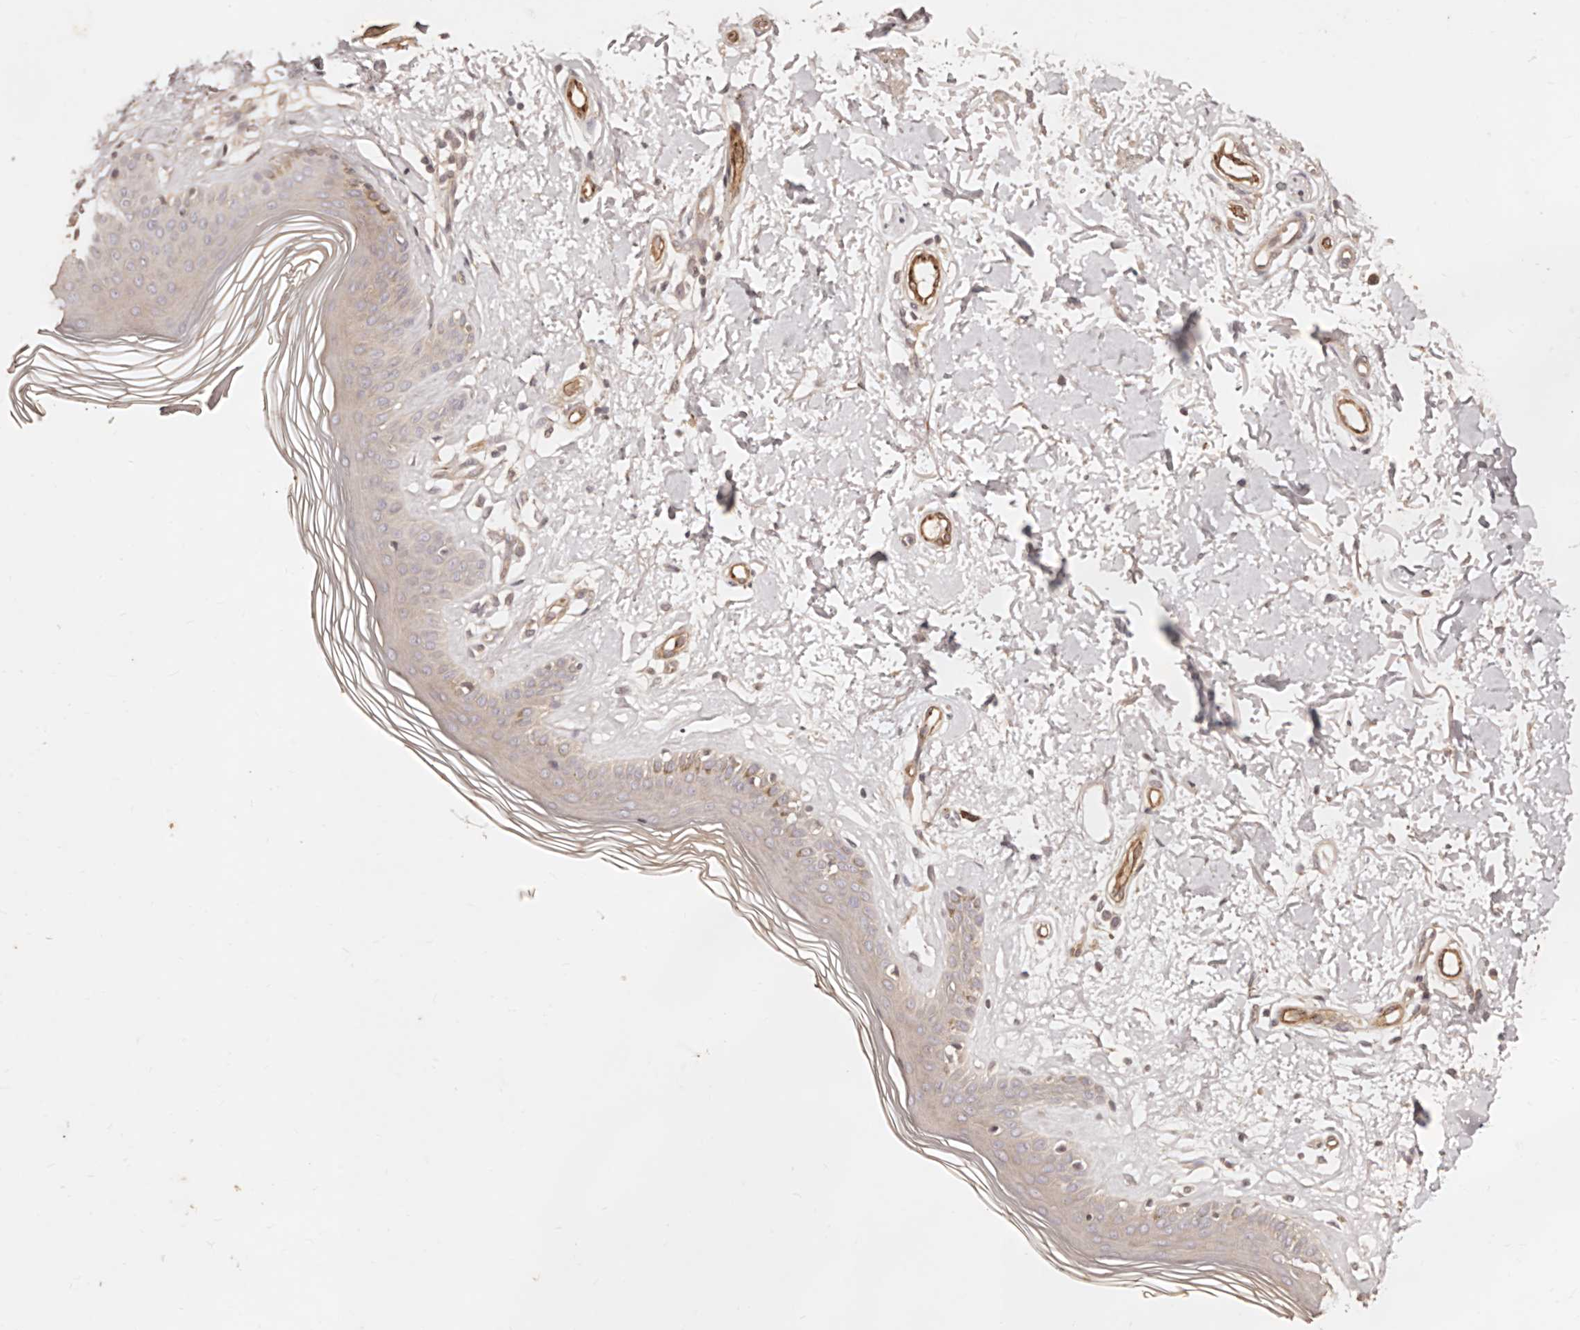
{"staining": {"intensity": "weak", "quantity": ">75%", "location": "cytoplasmic/membranous"}, "tissue": "skin", "cell_type": "Fibroblasts", "image_type": "normal", "snomed": [{"axis": "morphology", "description": "Normal tissue, NOS"}, {"axis": "topography", "description": "Skin"}], "caption": "About >75% of fibroblasts in benign human skin exhibit weak cytoplasmic/membranous protein positivity as visualized by brown immunohistochemical staining.", "gene": "CCL14", "patient": {"sex": "female", "age": 64}}